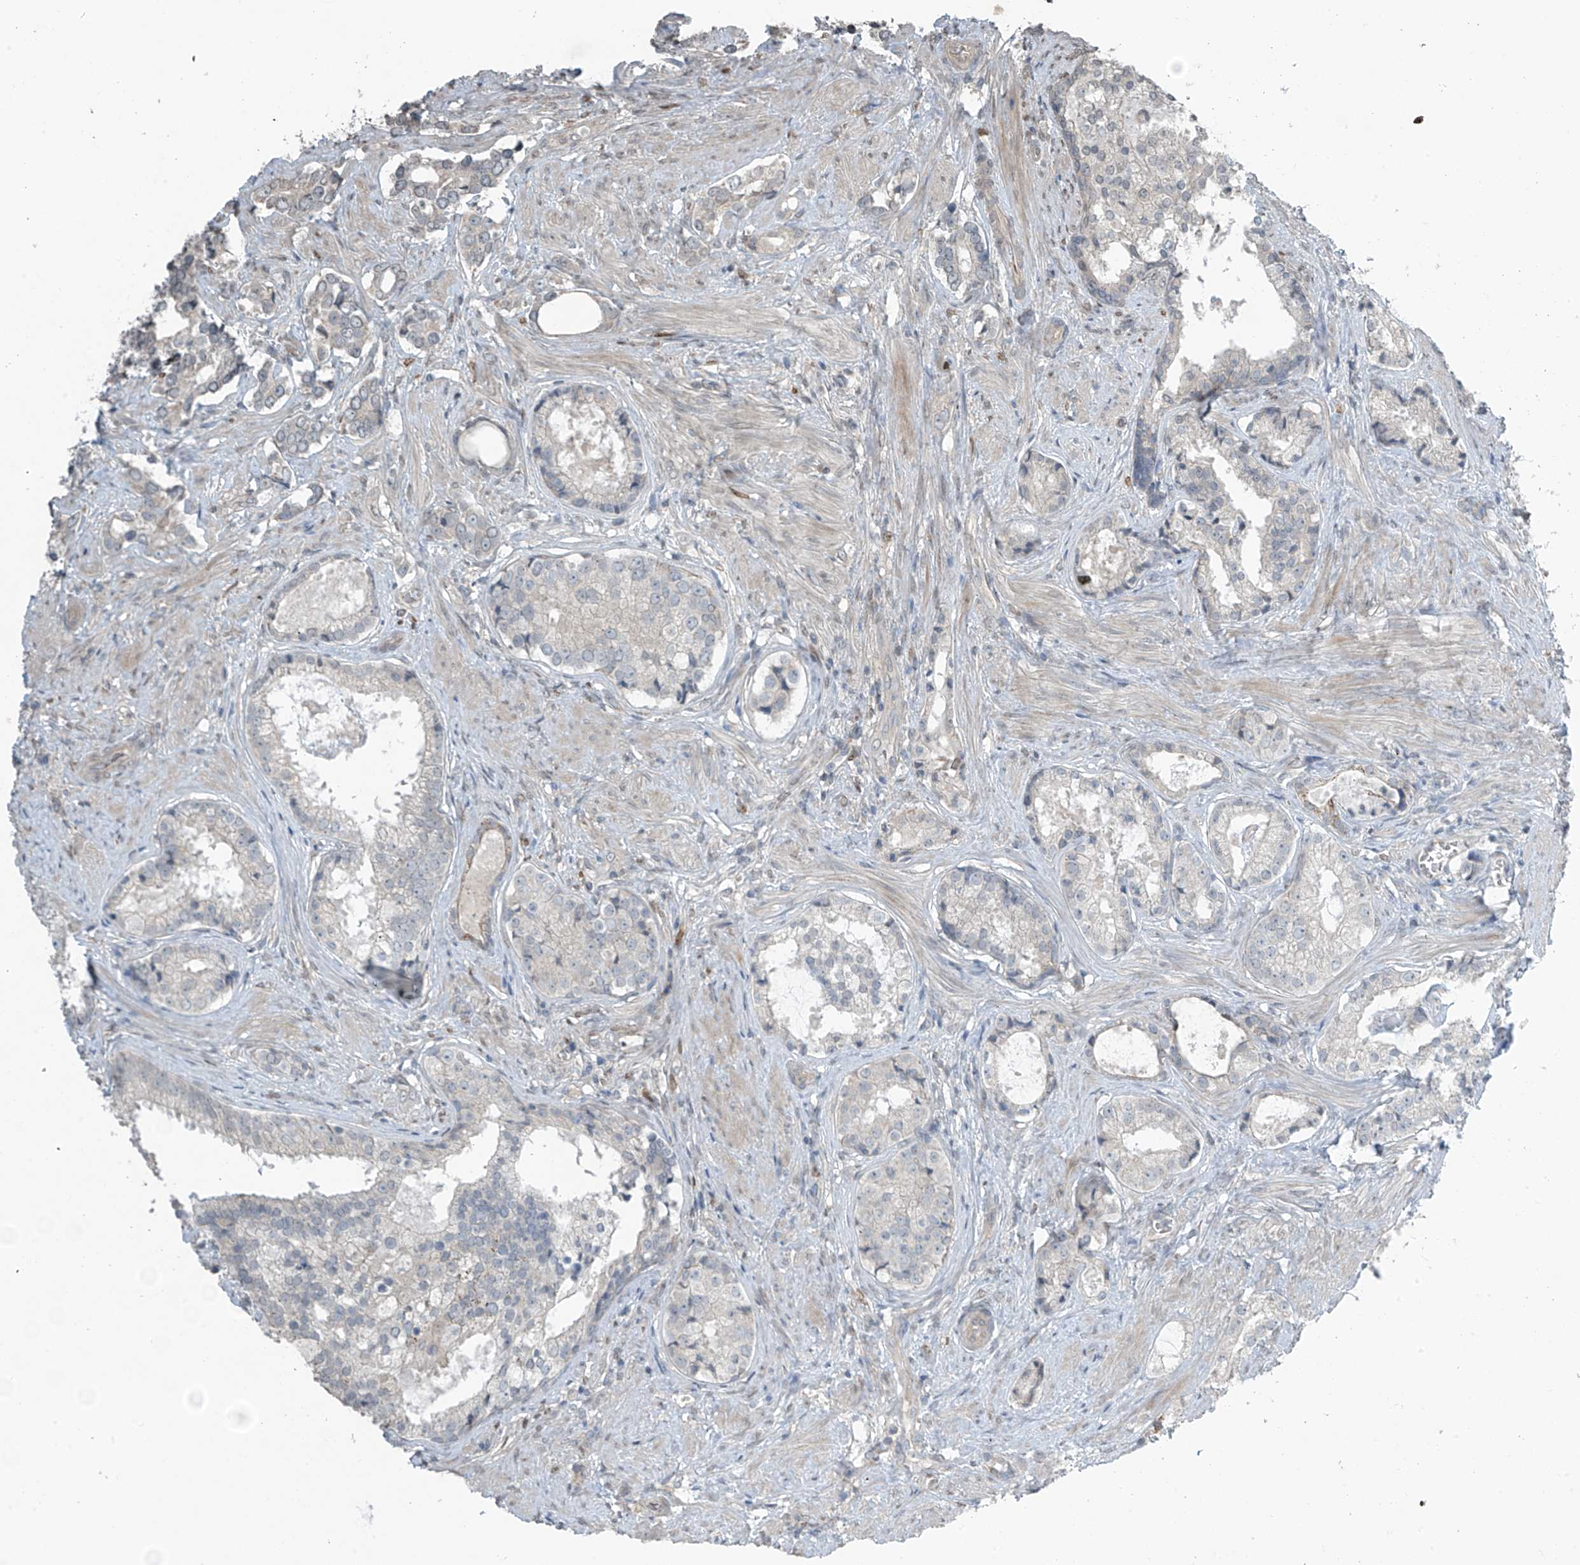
{"staining": {"intensity": "negative", "quantity": "none", "location": "none"}, "tissue": "prostate cancer", "cell_type": "Tumor cells", "image_type": "cancer", "snomed": [{"axis": "morphology", "description": "Adenocarcinoma, High grade"}, {"axis": "topography", "description": "Prostate"}], "caption": "The photomicrograph reveals no significant positivity in tumor cells of prostate cancer. The staining was performed using DAB to visualize the protein expression in brown, while the nuclei were stained in blue with hematoxylin (Magnification: 20x).", "gene": "HOXA11", "patient": {"sex": "male", "age": 58}}